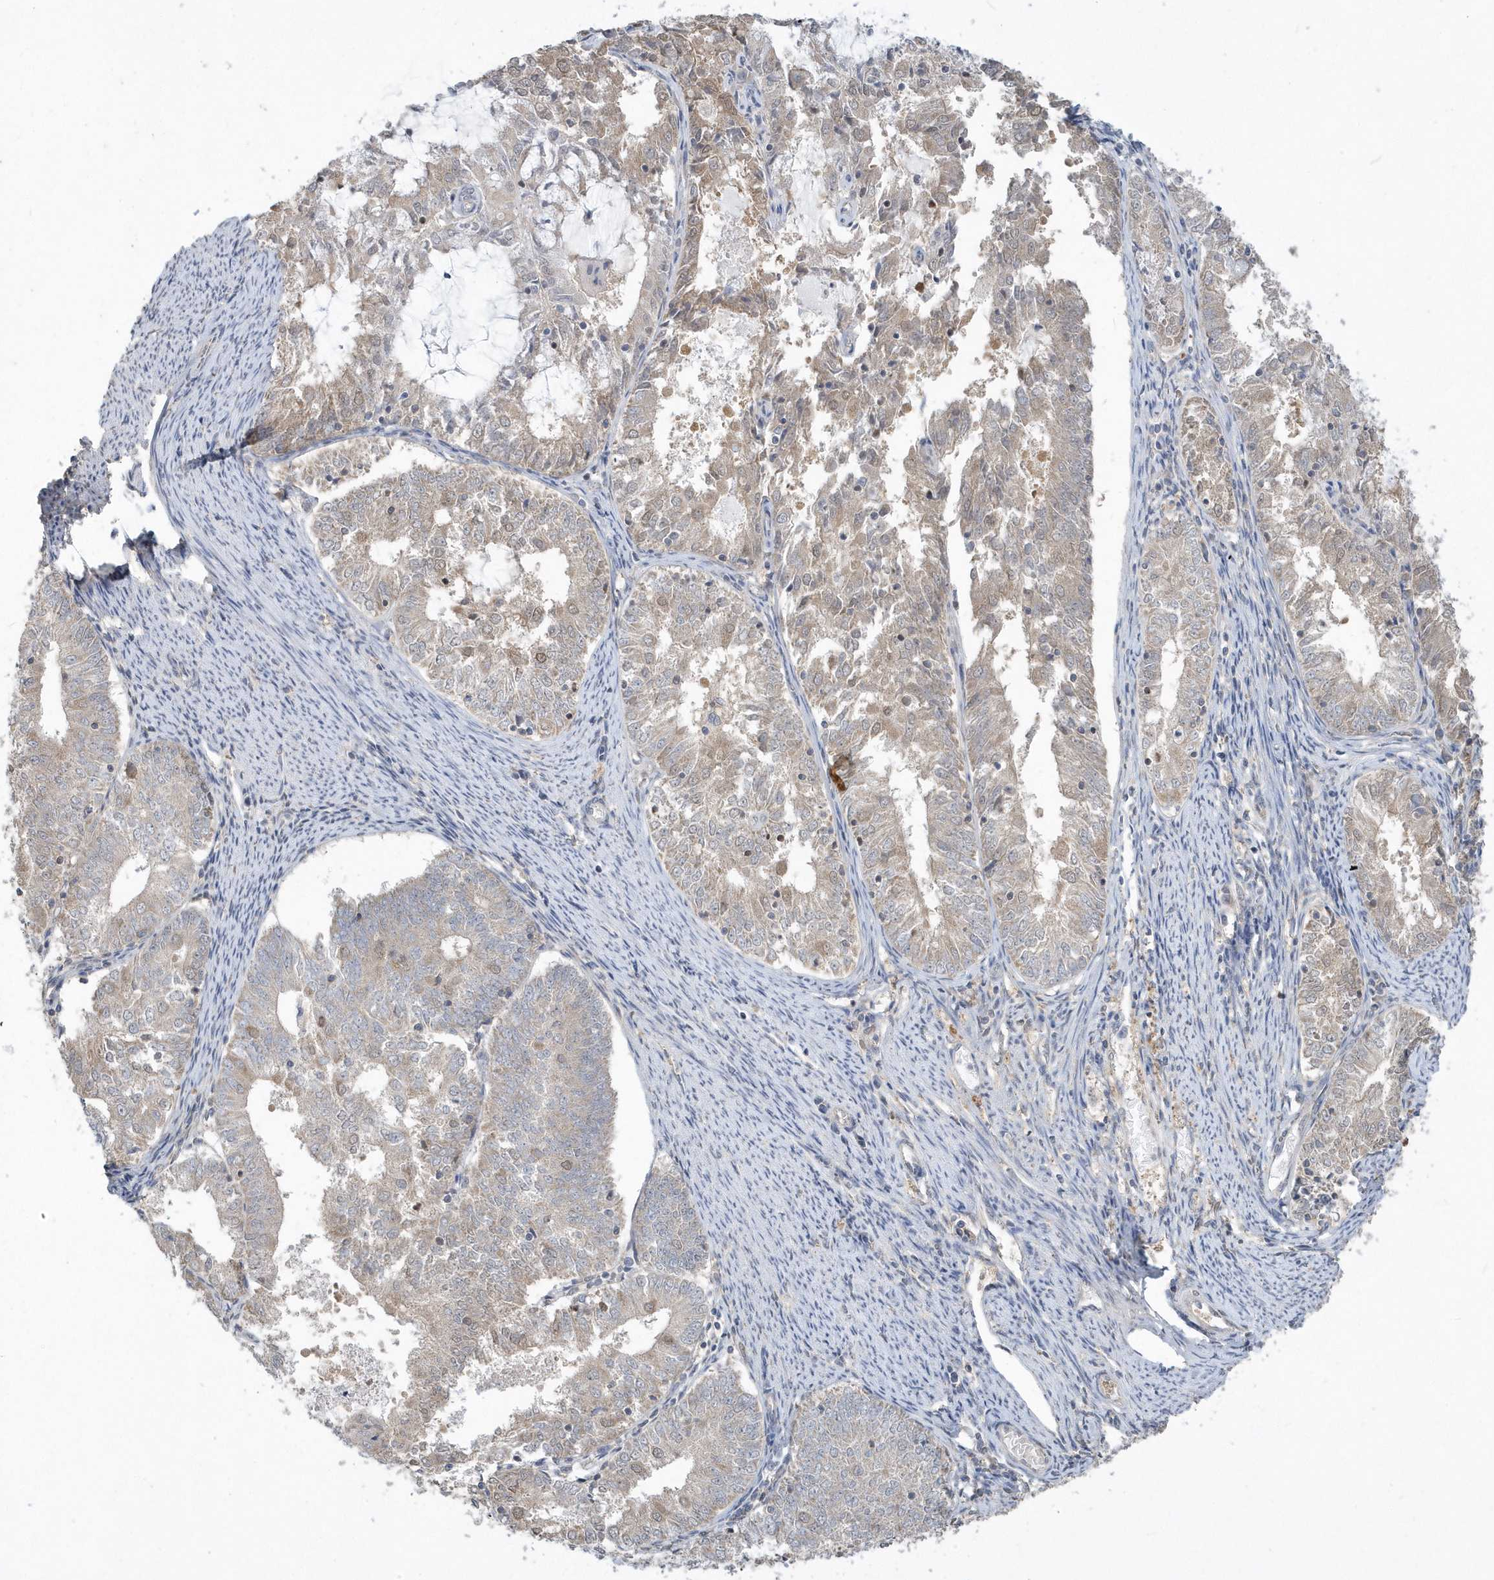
{"staining": {"intensity": "weak", "quantity": ">75%", "location": "cytoplasmic/membranous,nuclear"}, "tissue": "endometrial cancer", "cell_type": "Tumor cells", "image_type": "cancer", "snomed": [{"axis": "morphology", "description": "Adenocarcinoma, NOS"}, {"axis": "topography", "description": "Endometrium"}], "caption": "Protein staining by immunohistochemistry reveals weak cytoplasmic/membranous and nuclear positivity in about >75% of tumor cells in endometrial cancer. (Brightfield microscopy of DAB IHC at high magnification).", "gene": "AKR7A2", "patient": {"sex": "female", "age": 57}}